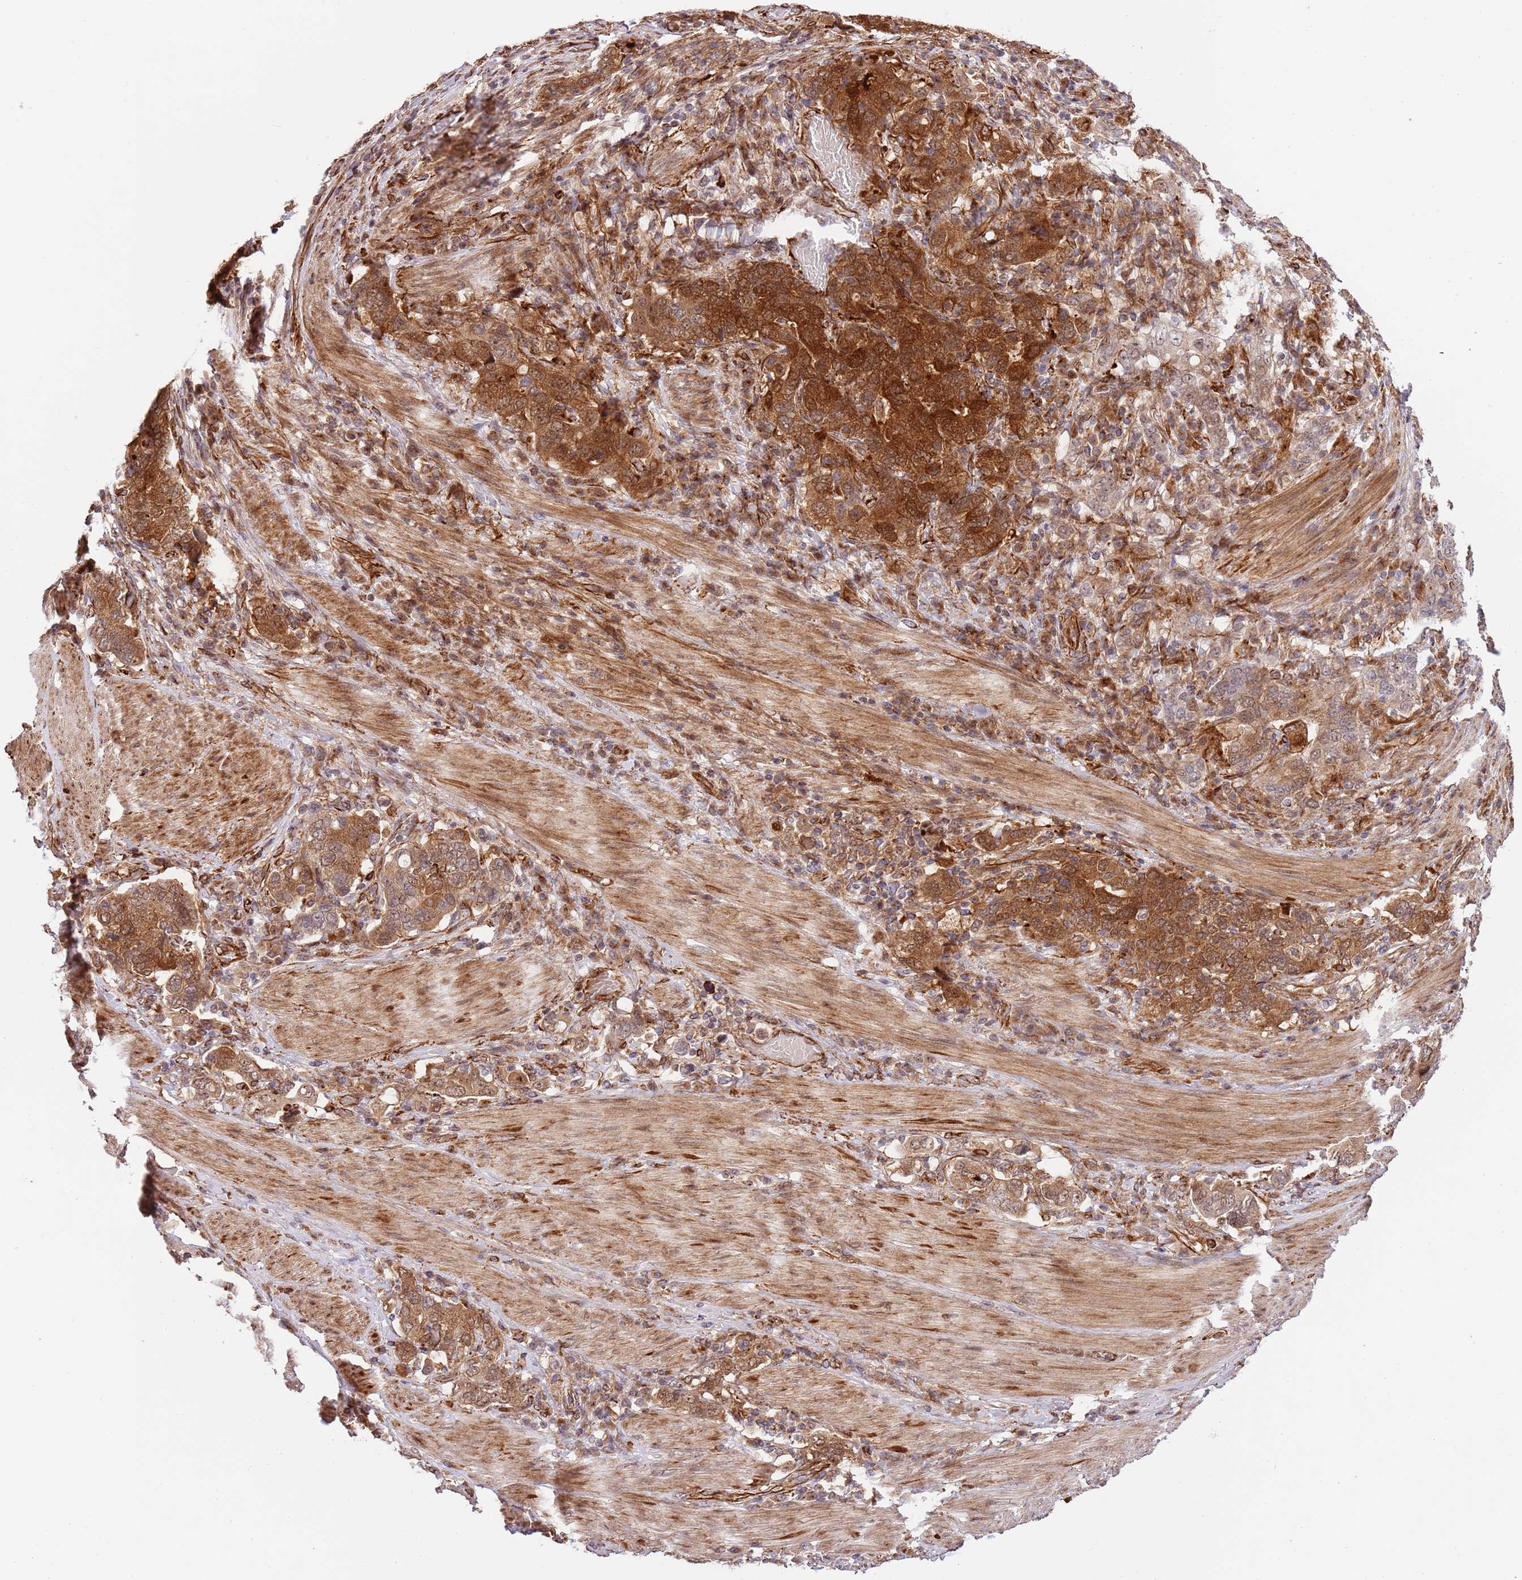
{"staining": {"intensity": "moderate", "quantity": ">75%", "location": "cytoplasmic/membranous"}, "tissue": "stomach cancer", "cell_type": "Tumor cells", "image_type": "cancer", "snomed": [{"axis": "morphology", "description": "Adenocarcinoma, NOS"}, {"axis": "topography", "description": "Stomach, upper"}, {"axis": "topography", "description": "Stomach"}], "caption": "DAB immunohistochemical staining of human stomach cancer demonstrates moderate cytoplasmic/membranous protein expression in about >75% of tumor cells.", "gene": "NEK3", "patient": {"sex": "male", "age": 62}}